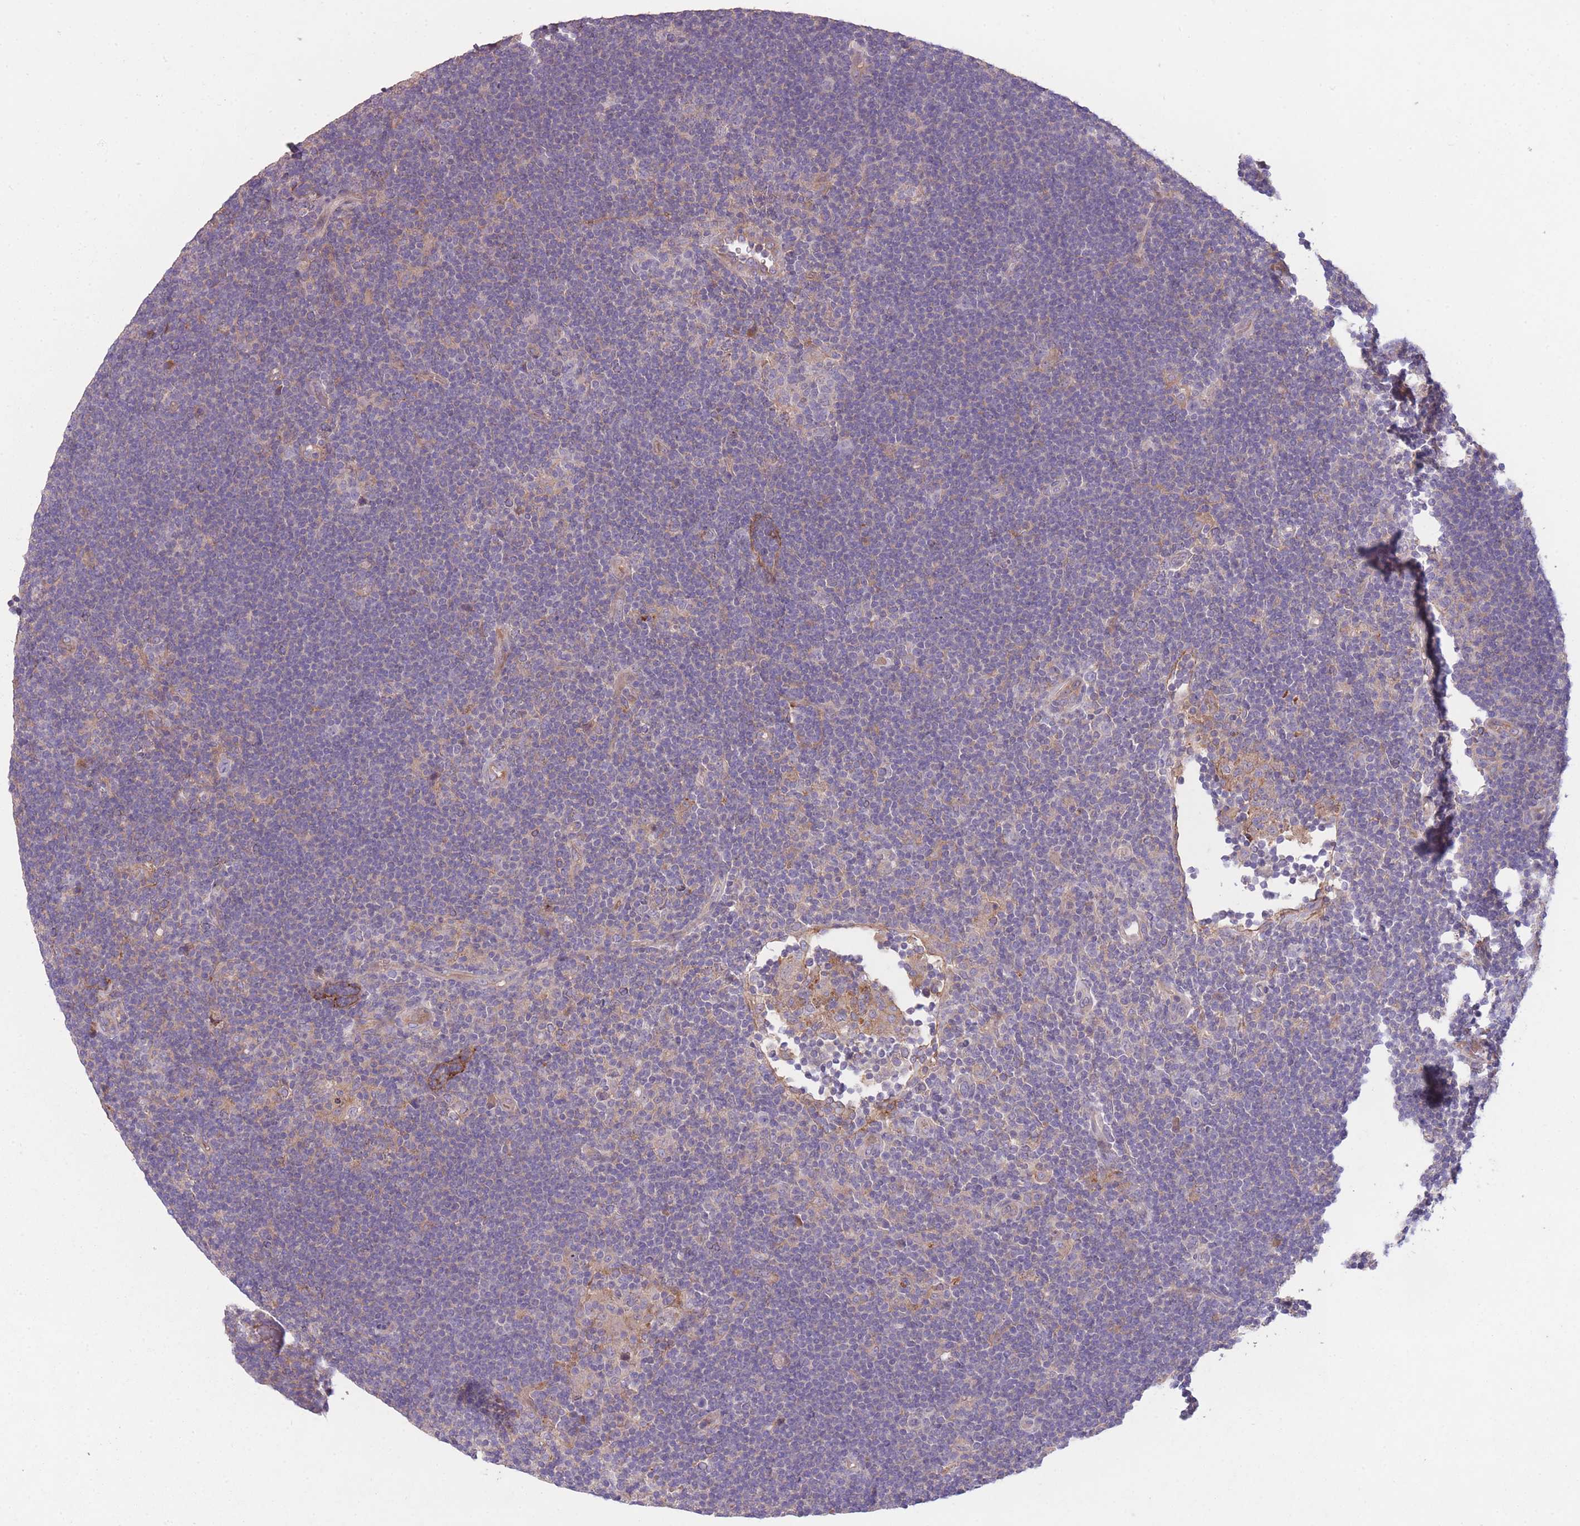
{"staining": {"intensity": "negative", "quantity": "none", "location": "none"}, "tissue": "lymphoma", "cell_type": "Tumor cells", "image_type": "cancer", "snomed": [{"axis": "morphology", "description": "Hodgkin's disease, NOS"}, {"axis": "topography", "description": "Lymph node"}], "caption": "High magnification brightfield microscopy of lymphoma stained with DAB (brown) and counterstained with hematoxylin (blue): tumor cells show no significant staining.", "gene": "OR2V2", "patient": {"sex": "female", "age": 57}}